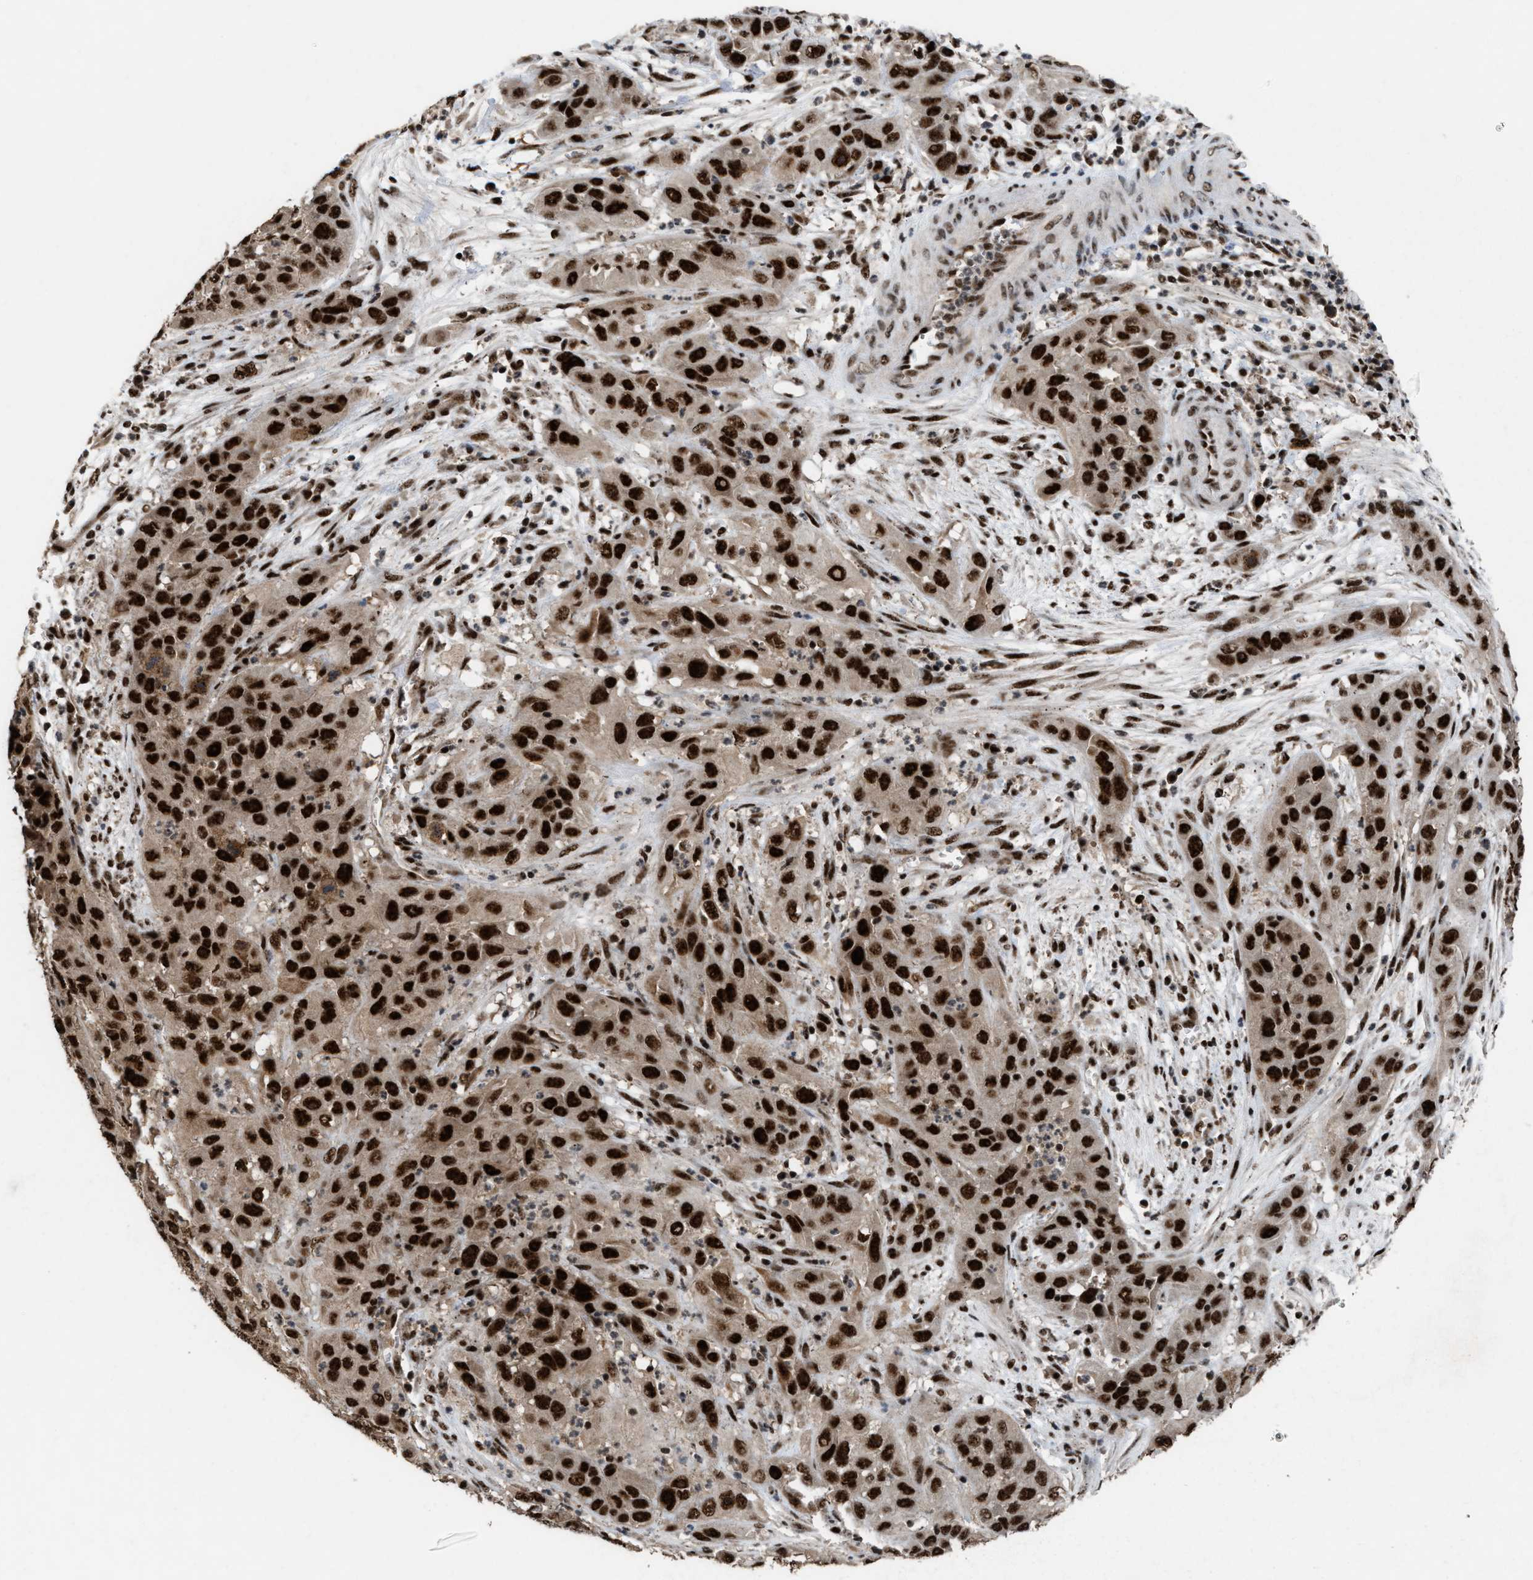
{"staining": {"intensity": "strong", "quantity": ">75%", "location": "nuclear"}, "tissue": "cervical cancer", "cell_type": "Tumor cells", "image_type": "cancer", "snomed": [{"axis": "morphology", "description": "Squamous cell carcinoma, NOS"}, {"axis": "topography", "description": "Cervix"}], "caption": "Human squamous cell carcinoma (cervical) stained with a brown dye shows strong nuclear positive positivity in approximately >75% of tumor cells.", "gene": "PRPF4", "patient": {"sex": "female", "age": 32}}